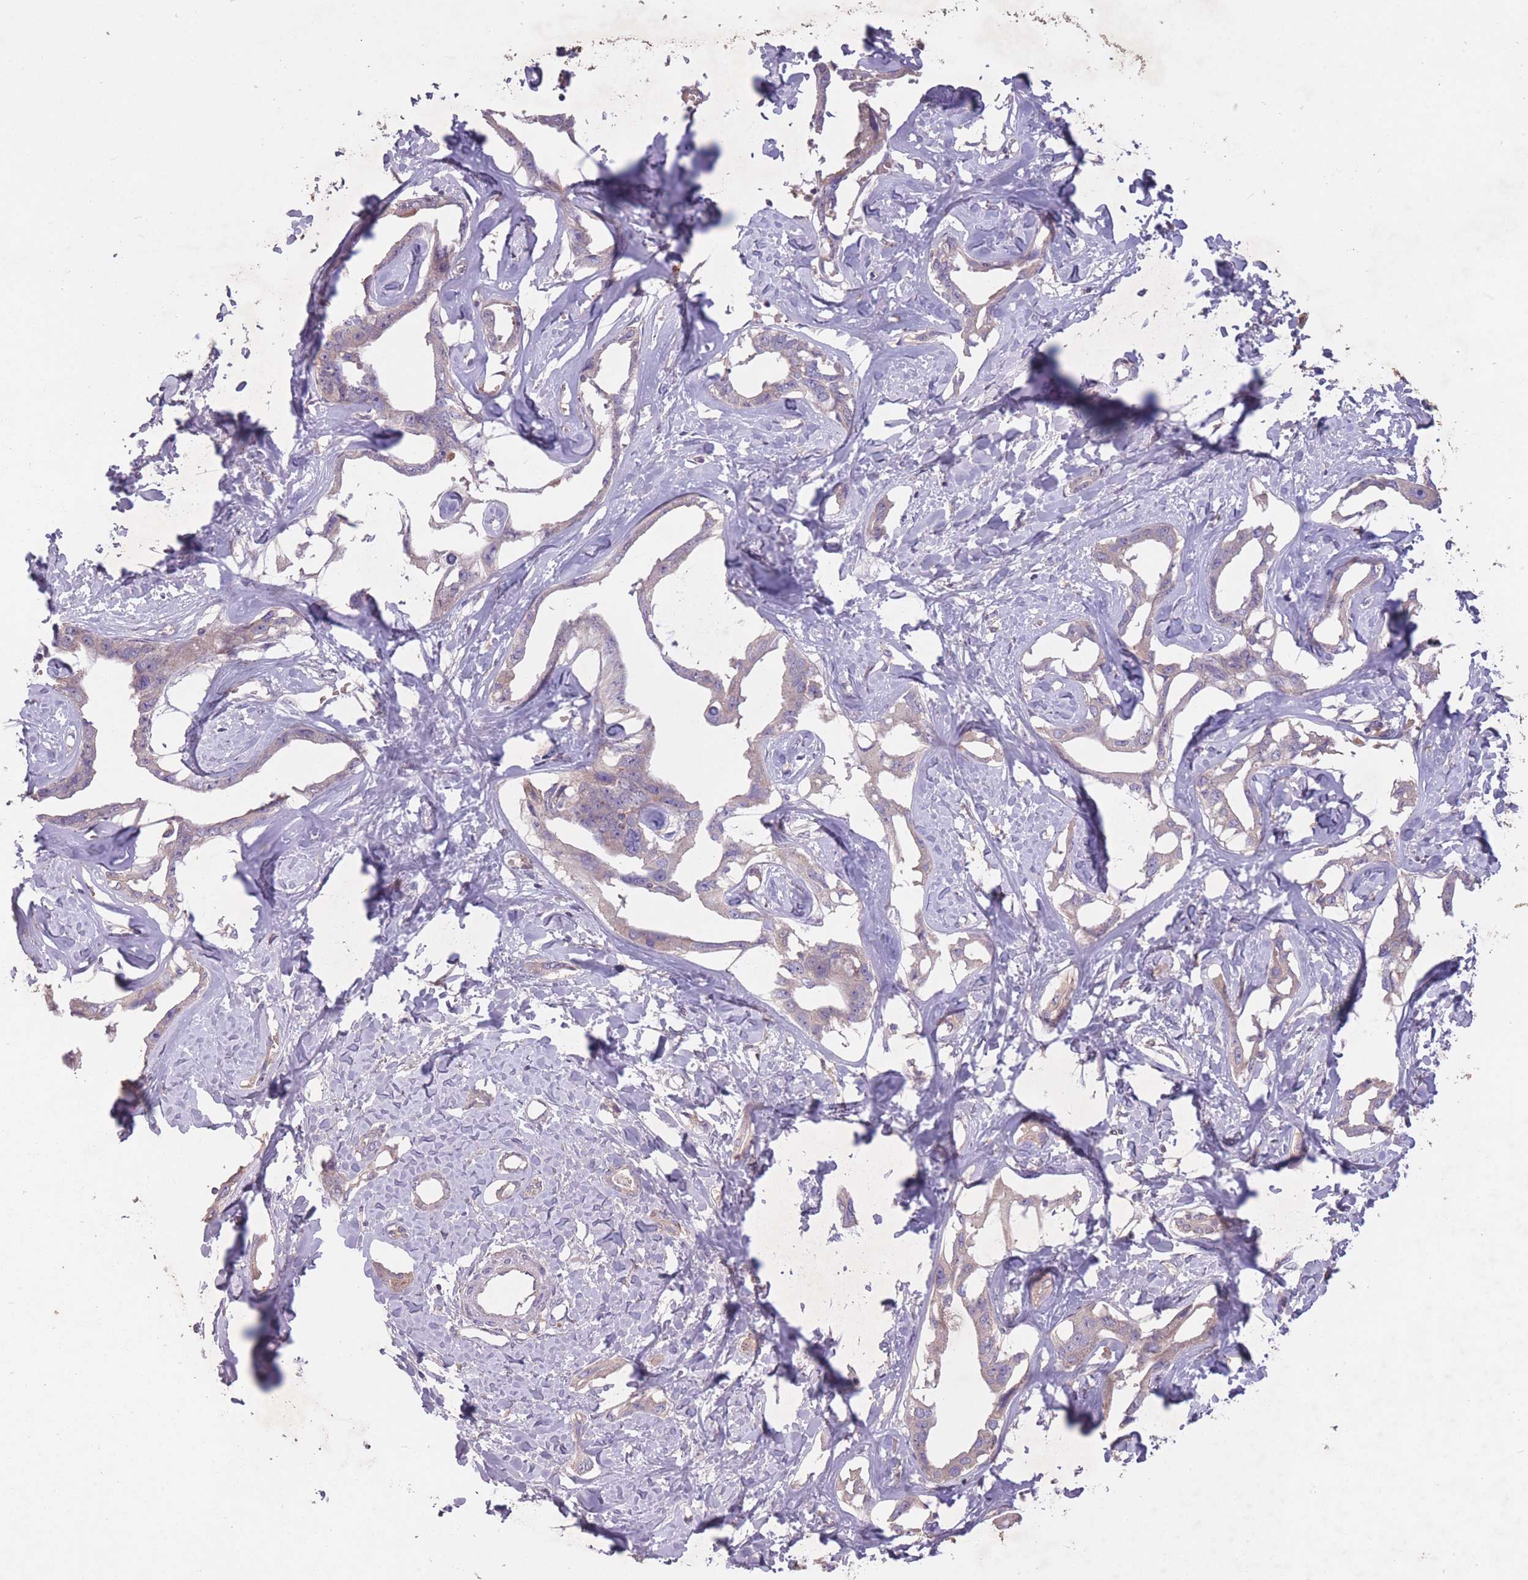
{"staining": {"intensity": "negative", "quantity": "none", "location": "none"}, "tissue": "liver cancer", "cell_type": "Tumor cells", "image_type": "cancer", "snomed": [{"axis": "morphology", "description": "Cholangiocarcinoma"}, {"axis": "topography", "description": "Liver"}], "caption": "Liver cancer stained for a protein using immunohistochemistry reveals no positivity tumor cells.", "gene": "OR2V2", "patient": {"sex": "male", "age": 59}}